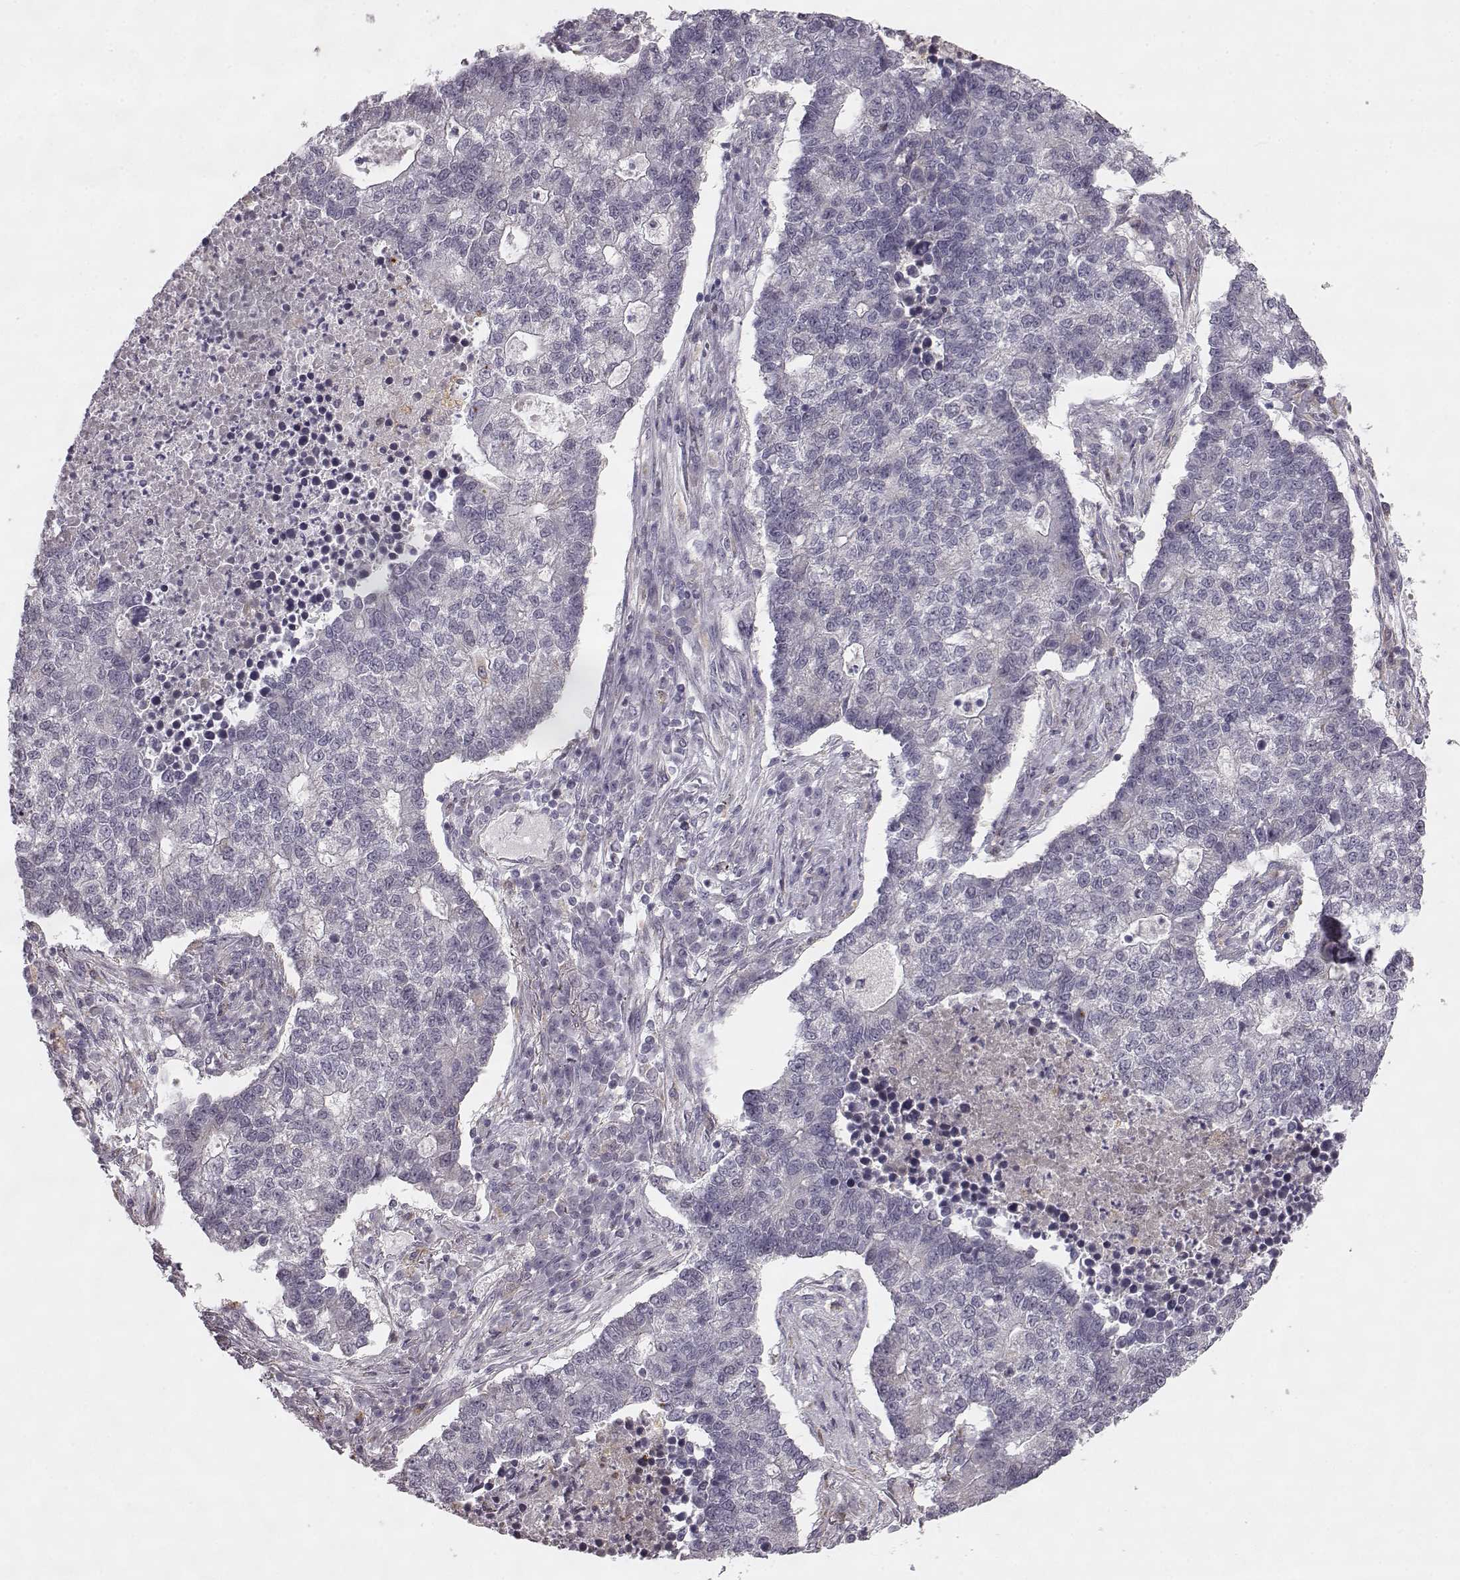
{"staining": {"intensity": "negative", "quantity": "none", "location": "none"}, "tissue": "lung cancer", "cell_type": "Tumor cells", "image_type": "cancer", "snomed": [{"axis": "morphology", "description": "Adenocarcinoma, NOS"}, {"axis": "topography", "description": "Lung"}], "caption": "A high-resolution image shows immunohistochemistry staining of lung adenocarcinoma, which reveals no significant staining in tumor cells. (DAB immunohistochemistry (IHC) visualized using brightfield microscopy, high magnification).", "gene": "HMMR", "patient": {"sex": "male", "age": 57}}